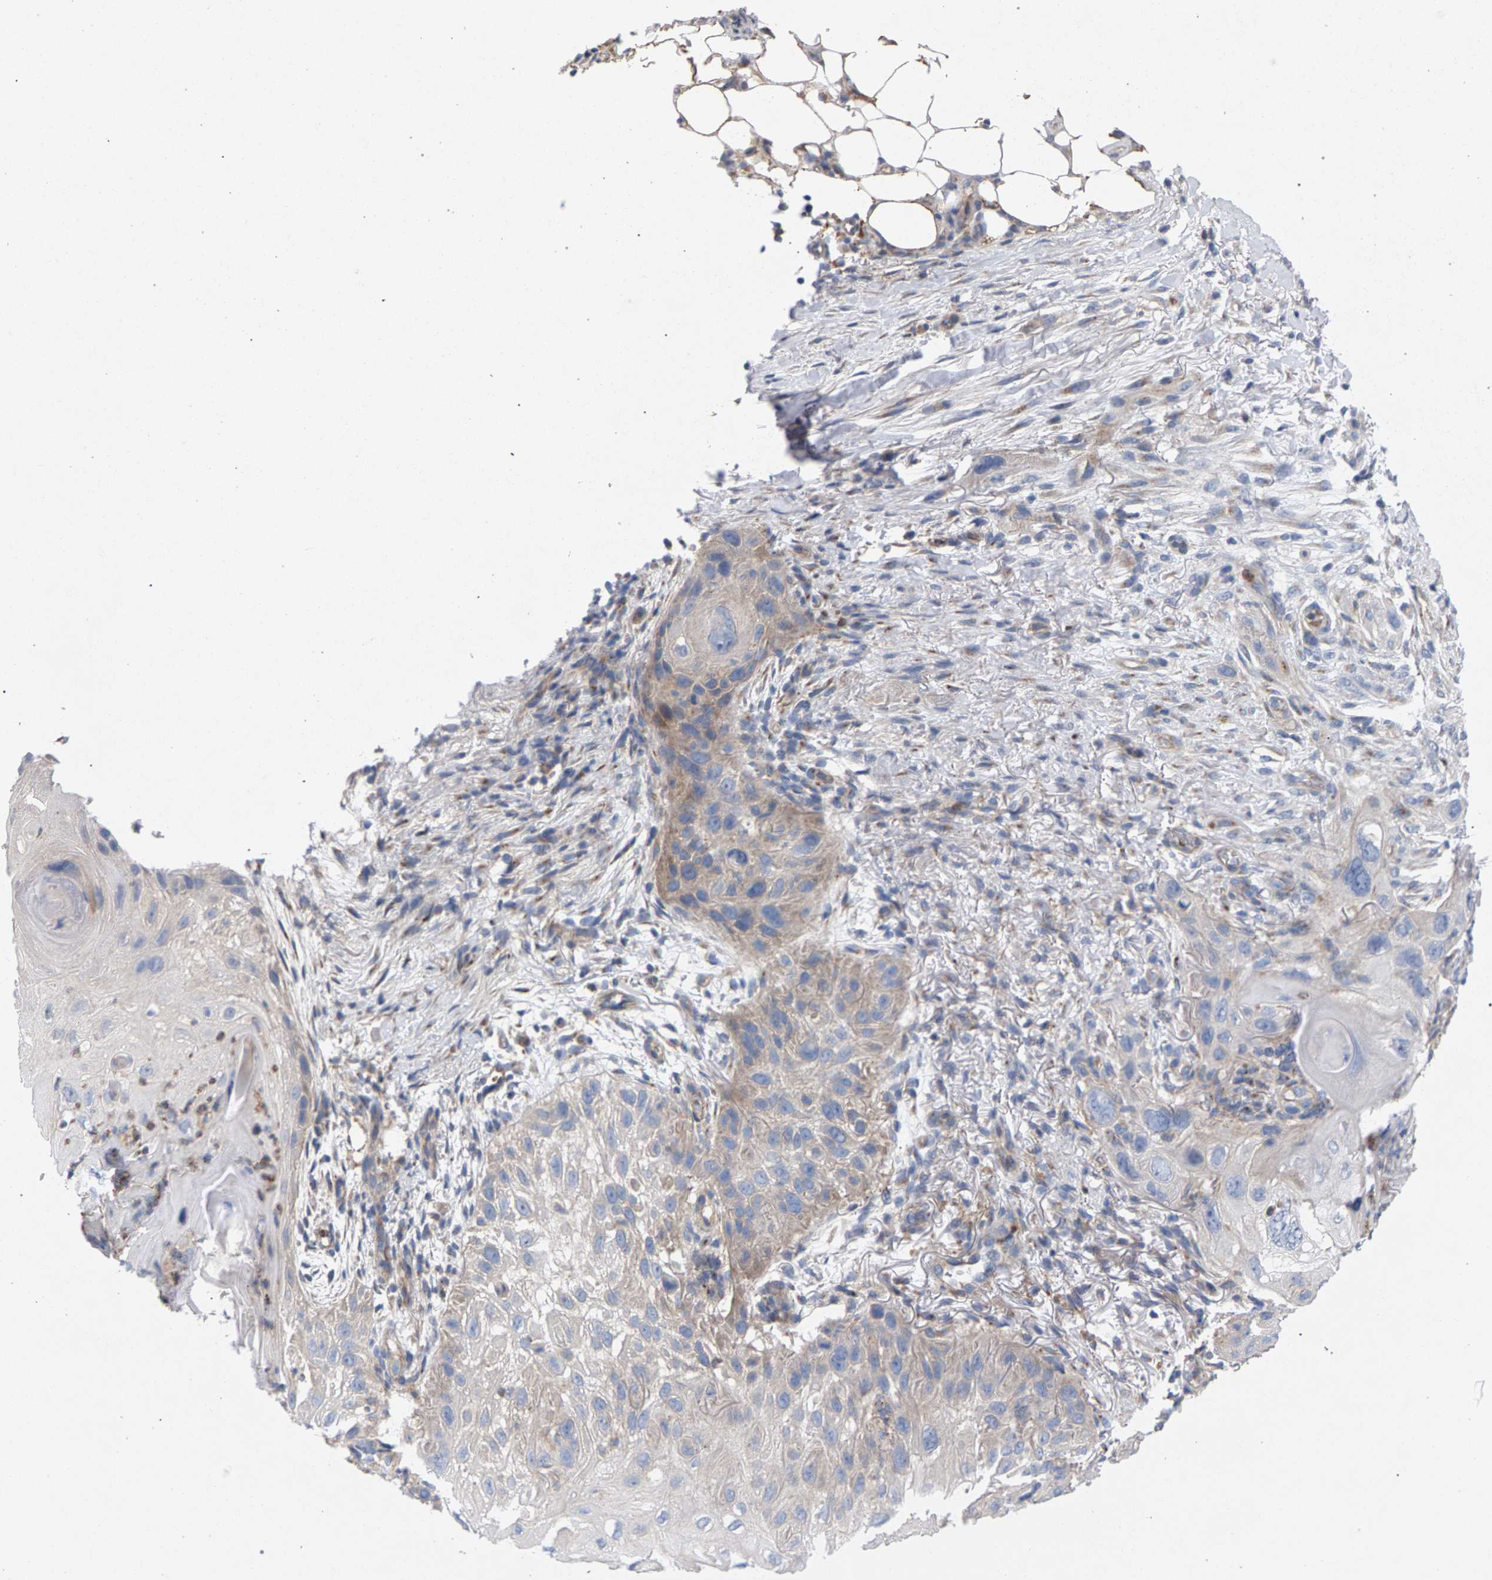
{"staining": {"intensity": "weak", "quantity": "<25%", "location": "cytoplasmic/membranous"}, "tissue": "skin cancer", "cell_type": "Tumor cells", "image_type": "cancer", "snomed": [{"axis": "morphology", "description": "Squamous cell carcinoma, NOS"}, {"axis": "topography", "description": "Skin"}], "caption": "An immunohistochemistry (IHC) image of squamous cell carcinoma (skin) is shown. There is no staining in tumor cells of squamous cell carcinoma (skin). (DAB (3,3'-diaminobenzidine) IHC, high magnification).", "gene": "MAMDC2", "patient": {"sex": "female", "age": 77}}